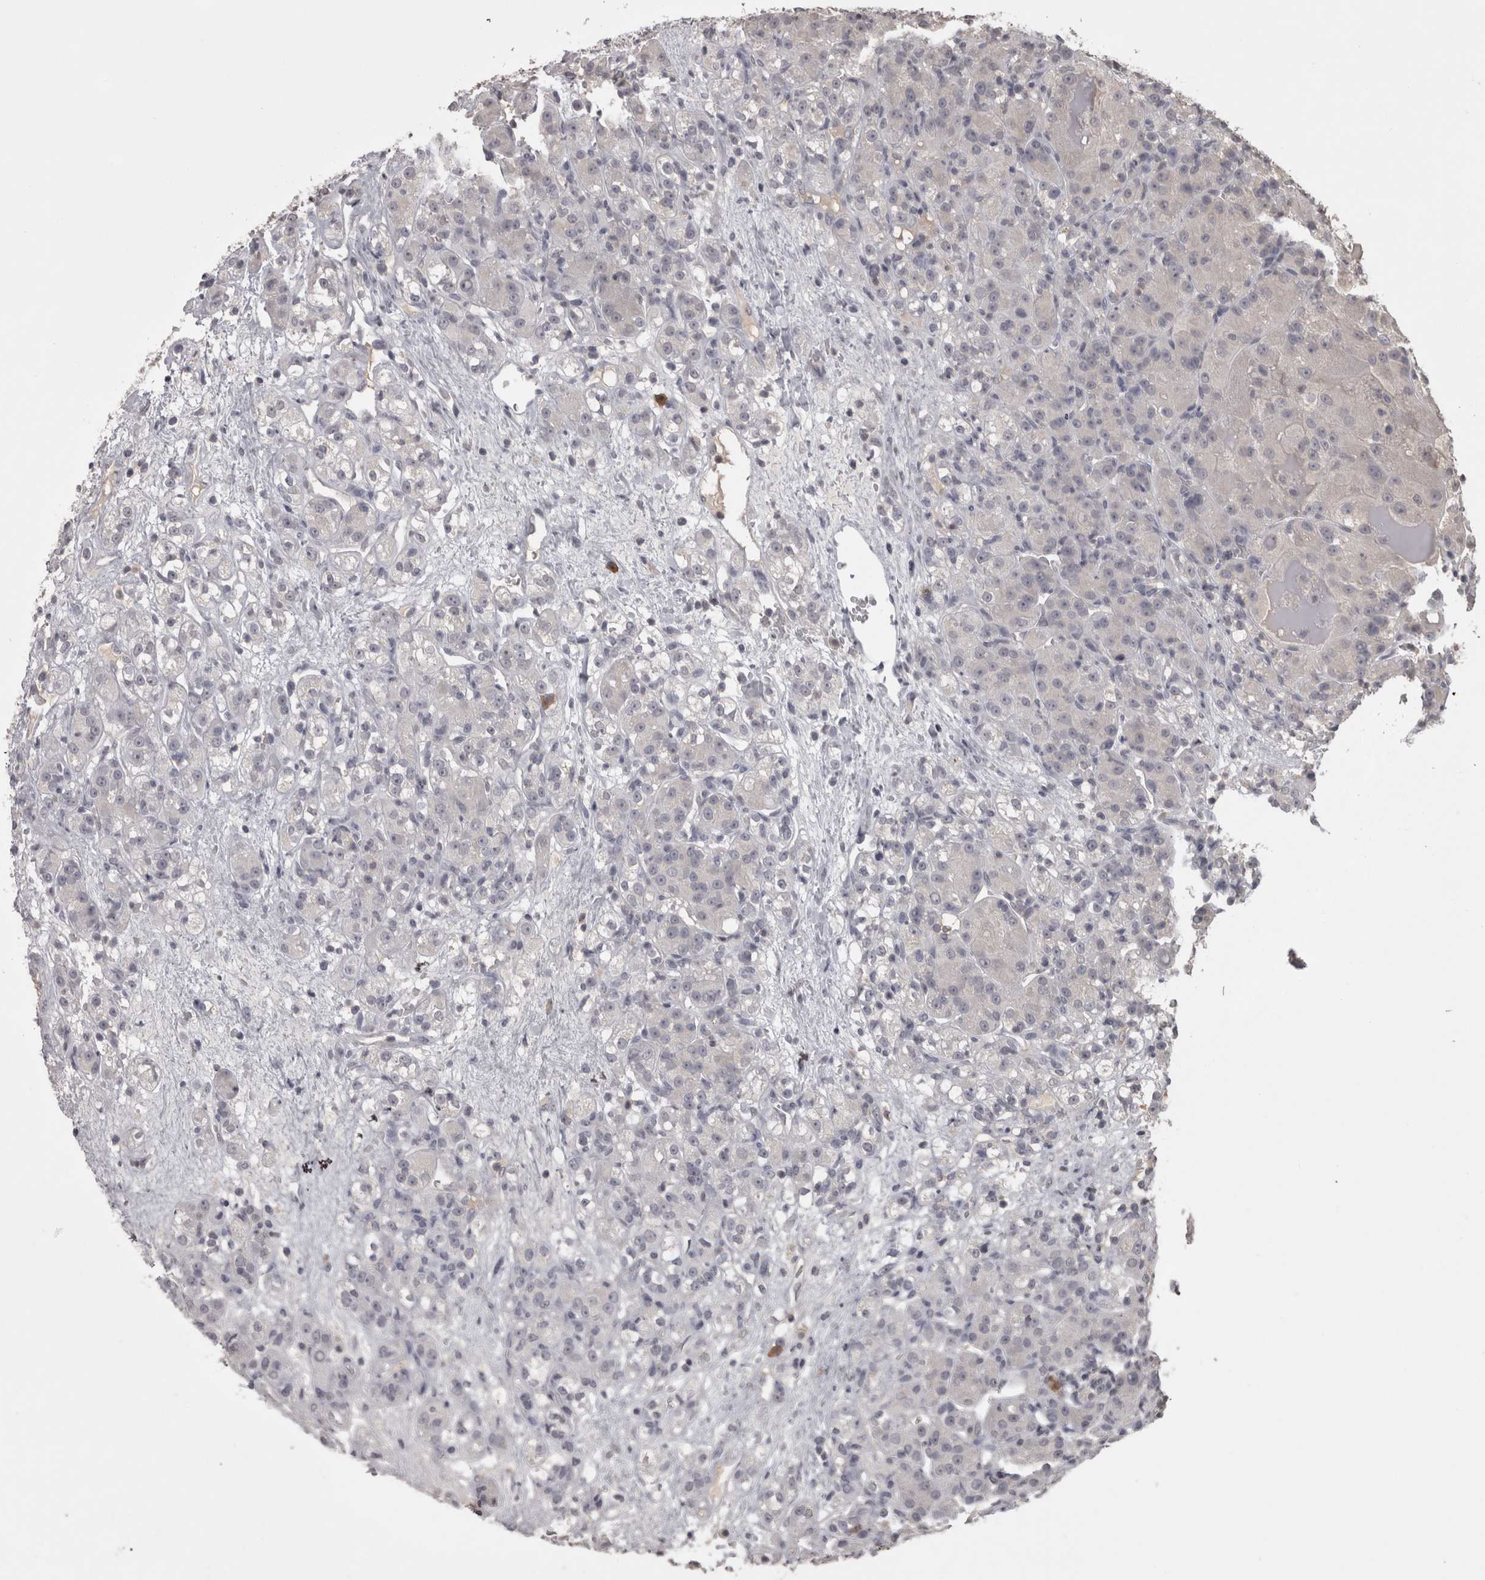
{"staining": {"intensity": "negative", "quantity": "none", "location": "none"}, "tissue": "renal cancer", "cell_type": "Tumor cells", "image_type": "cancer", "snomed": [{"axis": "morphology", "description": "Normal tissue, NOS"}, {"axis": "morphology", "description": "Adenocarcinoma, NOS"}, {"axis": "topography", "description": "Kidney"}], "caption": "Image shows no protein expression in tumor cells of renal cancer tissue.", "gene": "LAX1", "patient": {"sex": "male", "age": 61}}